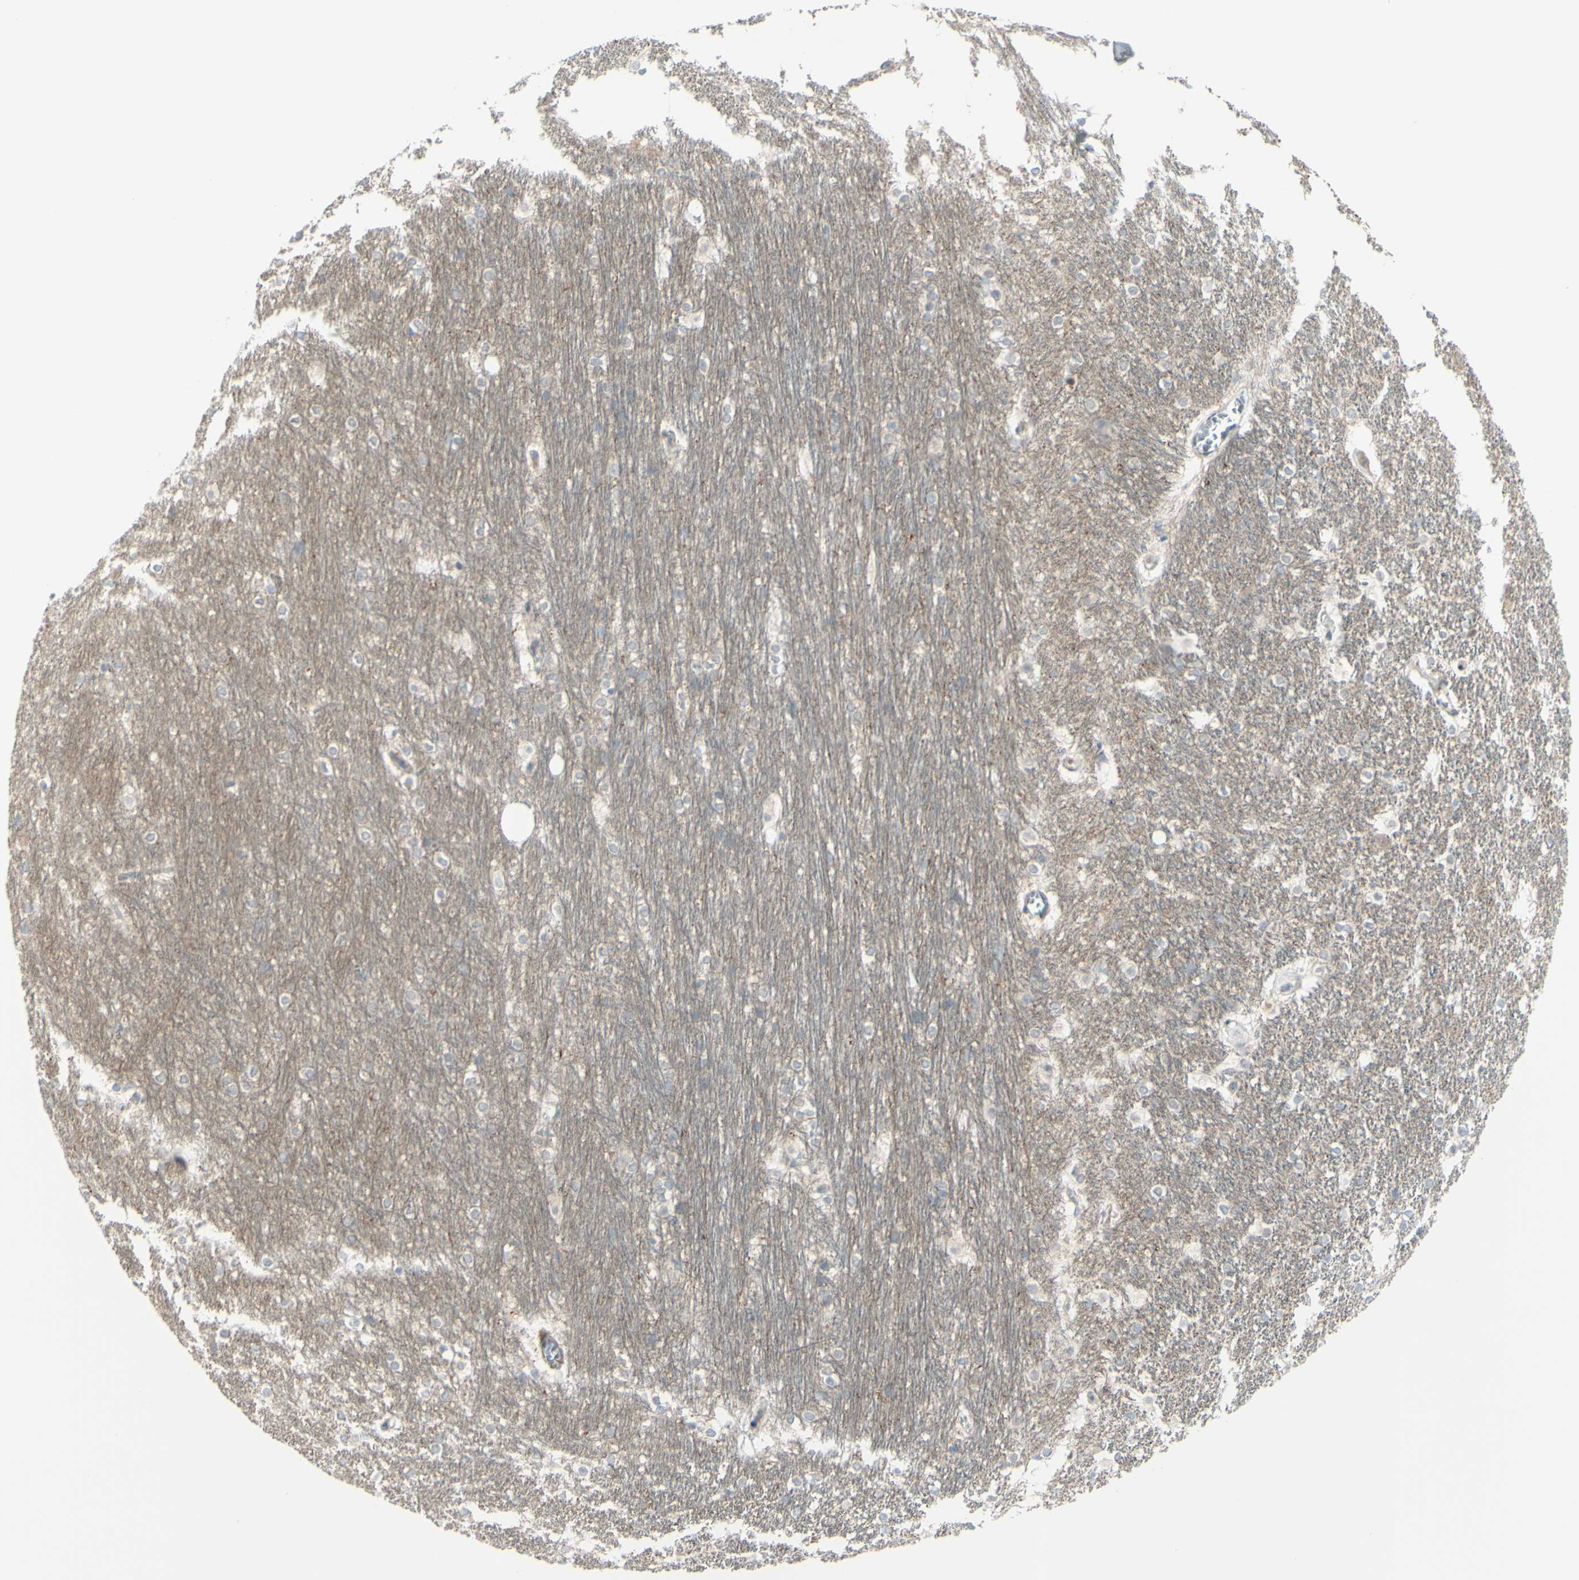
{"staining": {"intensity": "weak", "quantity": "<25%", "location": "cytoplasmic/membranous"}, "tissue": "hippocampus", "cell_type": "Glial cells", "image_type": "normal", "snomed": [{"axis": "morphology", "description": "Normal tissue, NOS"}, {"axis": "topography", "description": "Hippocampus"}], "caption": "Photomicrograph shows no significant protein expression in glial cells of unremarkable hippocampus. (Brightfield microscopy of DAB immunohistochemistry (IHC) at high magnification).", "gene": "LRRK1", "patient": {"sex": "female", "age": 19}}